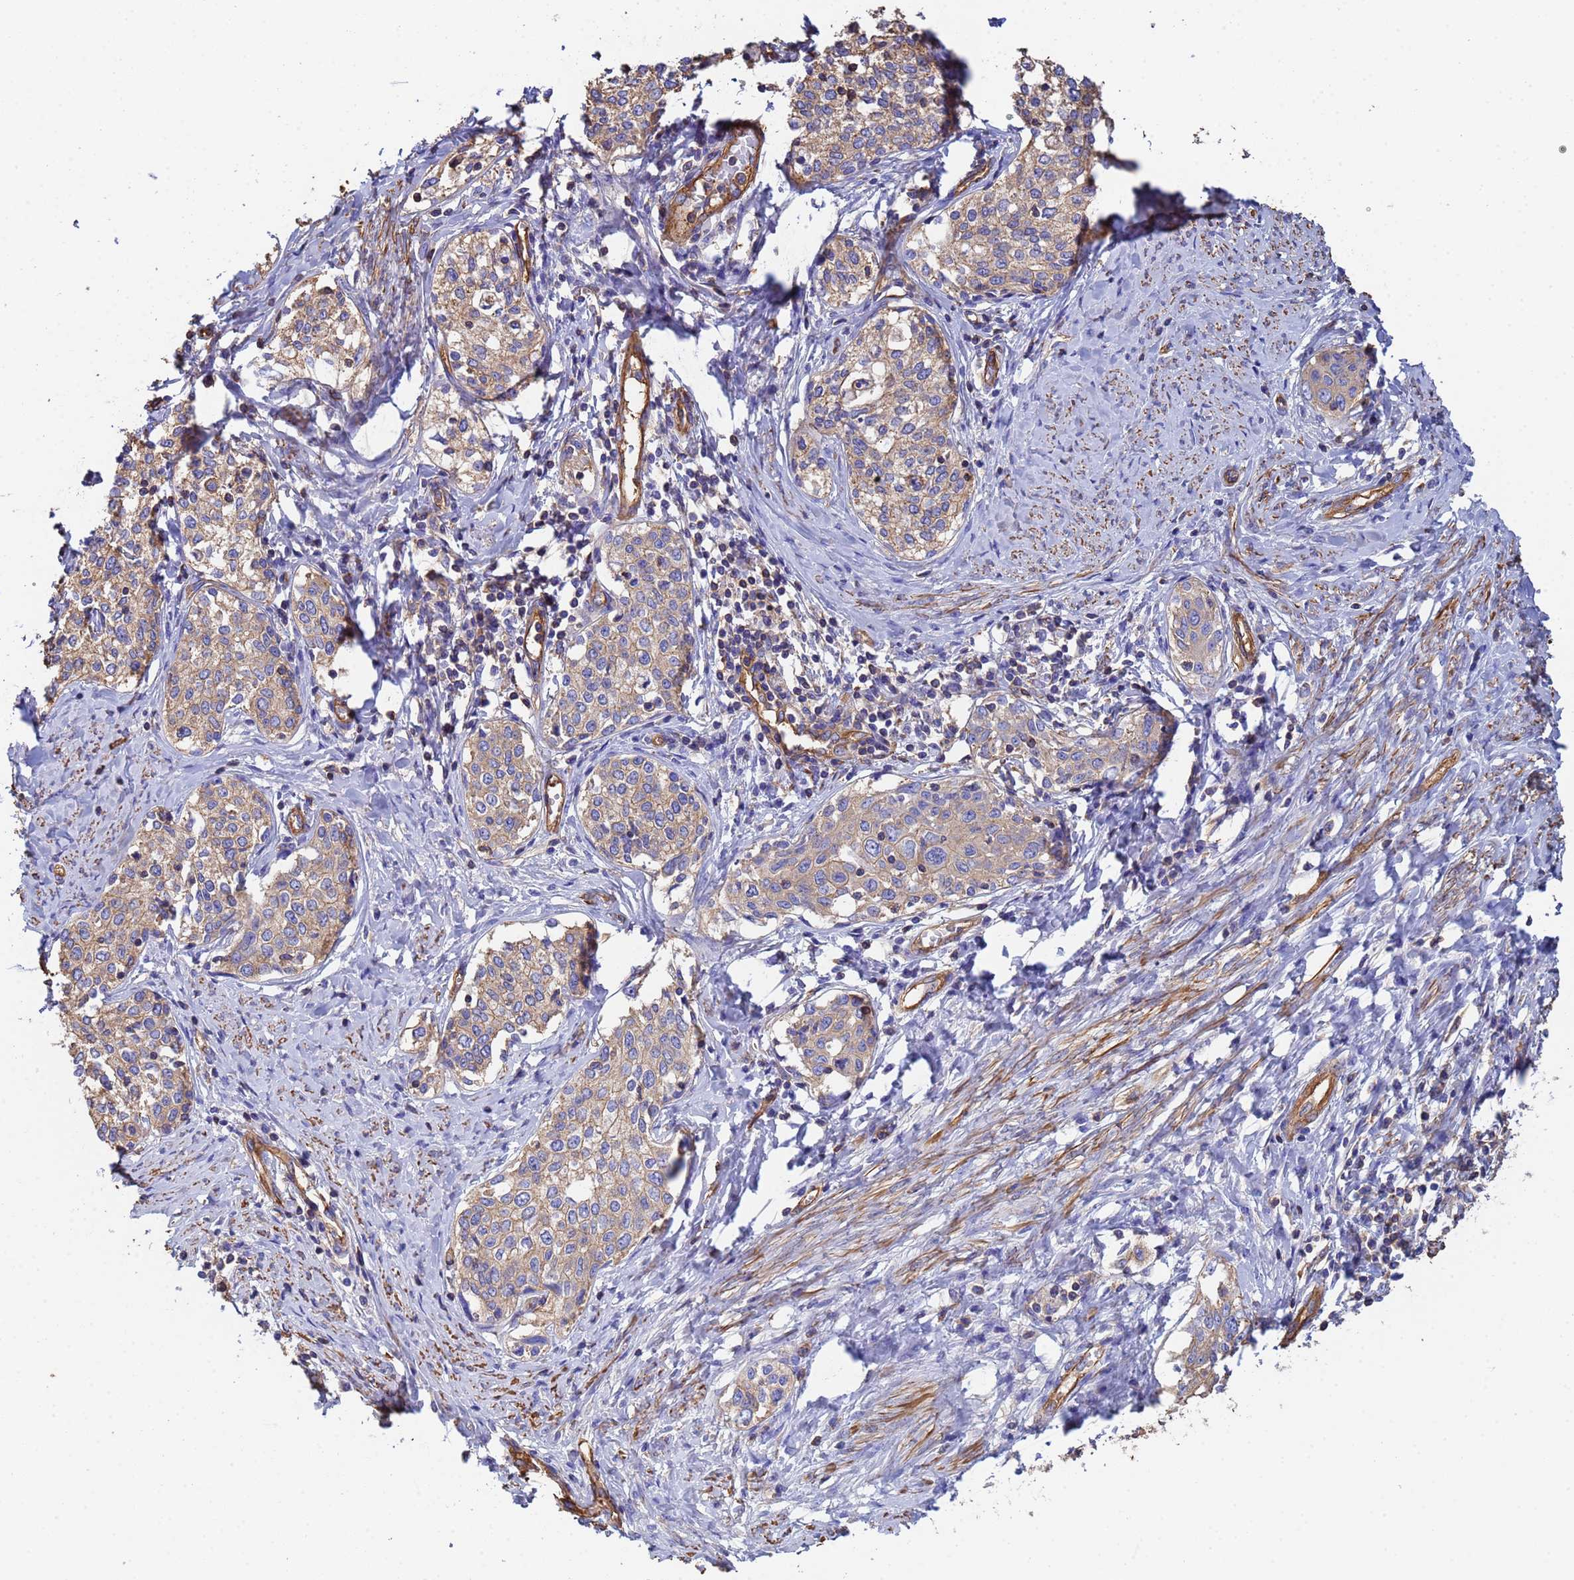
{"staining": {"intensity": "weak", "quantity": ">75%", "location": "cytoplasmic/membranous"}, "tissue": "cervical cancer", "cell_type": "Tumor cells", "image_type": "cancer", "snomed": [{"axis": "morphology", "description": "Squamous cell carcinoma, NOS"}, {"axis": "morphology", "description": "Adenocarcinoma, NOS"}, {"axis": "topography", "description": "Cervix"}], "caption": "Protein staining exhibits weak cytoplasmic/membranous staining in about >75% of tumor cells in cervical cancer (adenocarcinoma). The staining is performed using DAB brown chromogen to label protein expression. The nuclei are counter-stained blue using hematoxylin.", "gene": "MYL12A", "patient": {"sex": "female", "age": 52}}